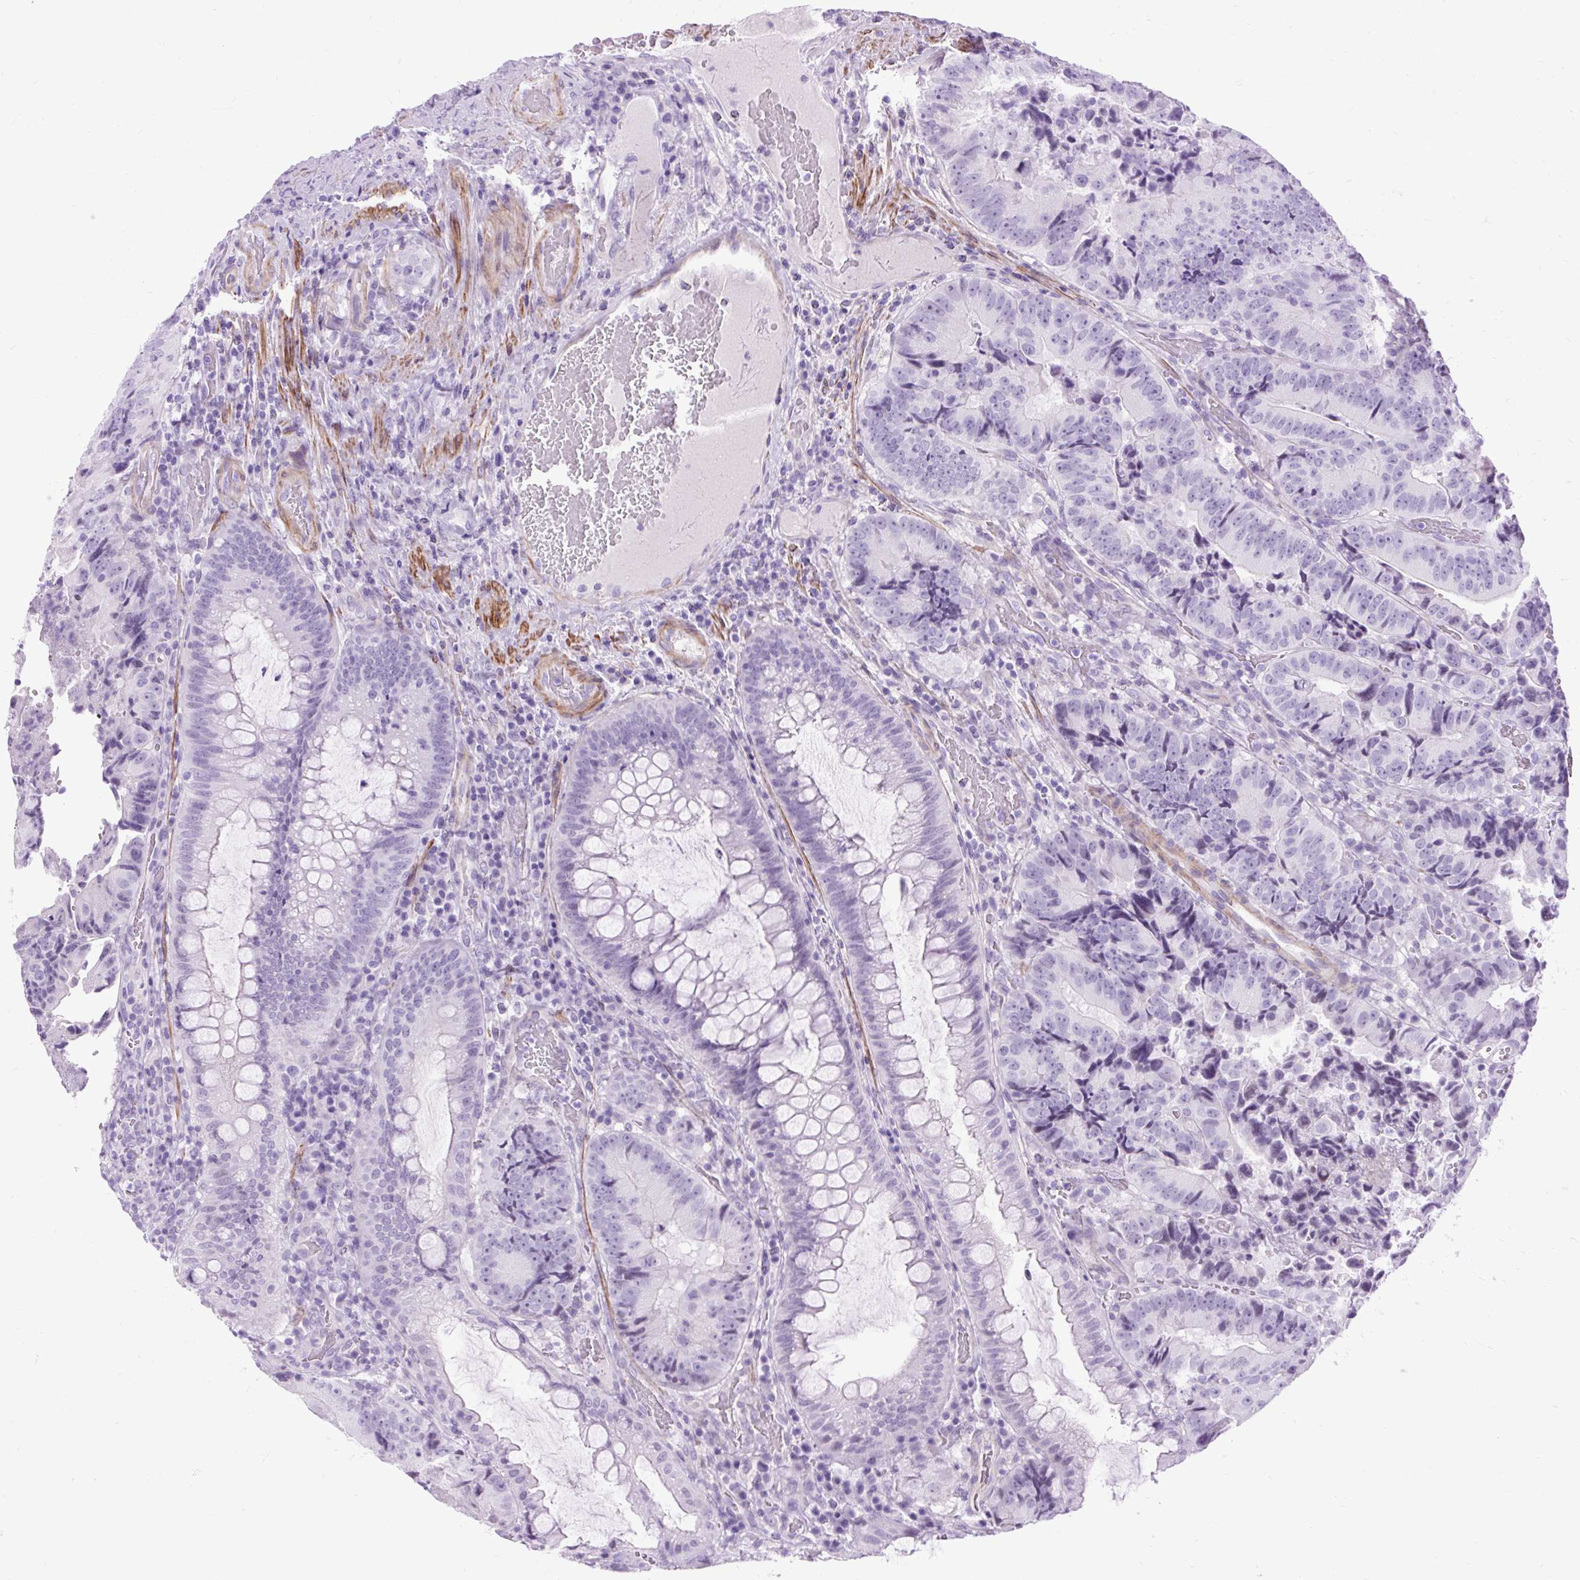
{"staining": {"intensity": "negative", "quantity": "none", "location": "none"}, "tissue": "colorectal cancer", "cell_type": "Tumor cells", "image_type": "cancer", "snomed": [{"axis": "morphology", "description": "Adenocarcinoma, NOS"}, {"axis": "topography", "description": "Colon"}], "caption": "Image shows no protein expression in tumor cells of colorectal cancer tissue.", "gene": "DPP6", "patient": {"sex": "female", "age": 86}}